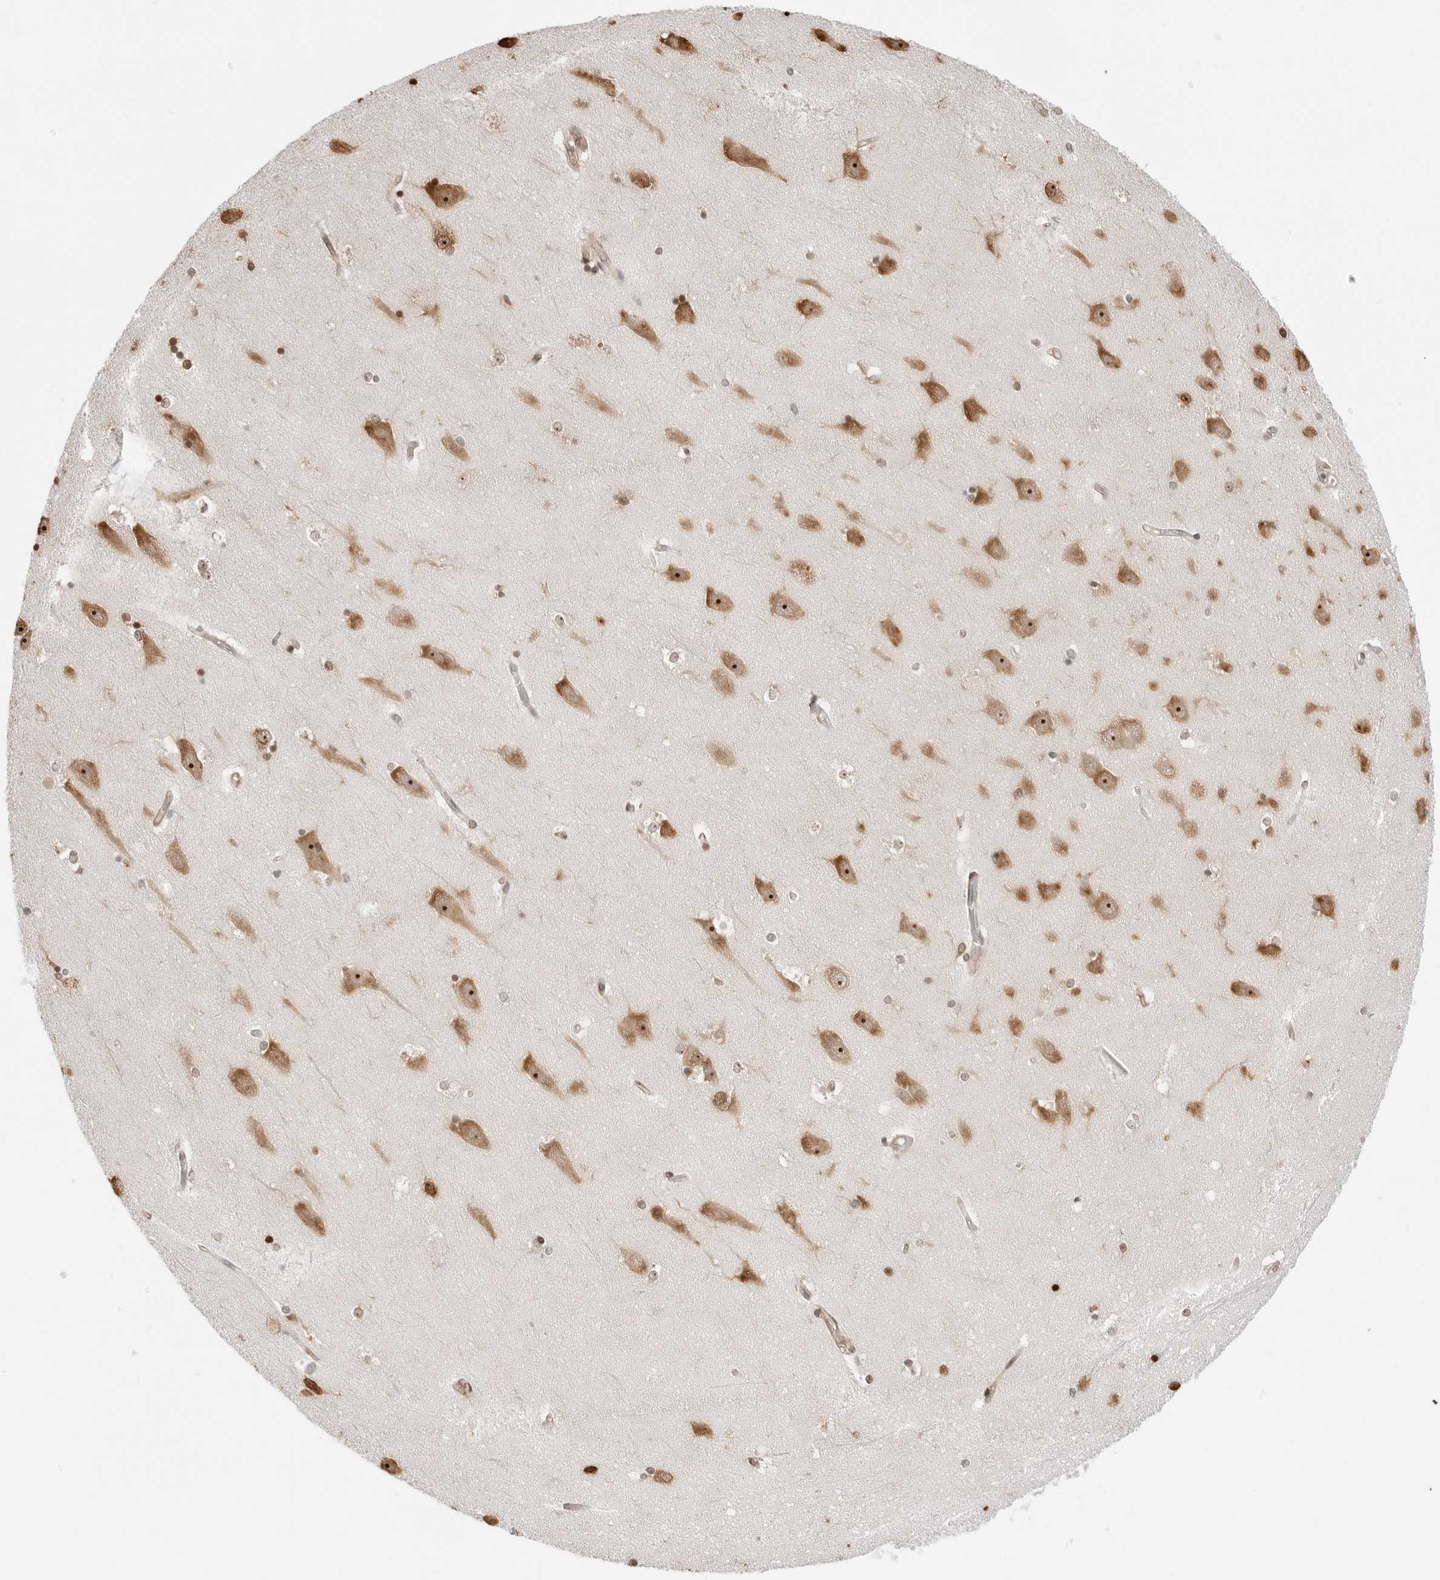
{"staining": {"intensity": "moderate", "quantity": "25%-75%", "location": "nuclear"}, "tissue": "hippocampus", "cell_type": "Glial cells", "image_type": "normal", "snomed": [{"axis": "morphology", "description": "Normal tissue, NOS"}, {"axis": "topography", "description": "Hippocampus"}], "caption": "A brown stain highlights moderate nuclear expression of a protein in glial cells of unremarkable hippocampus. (DAB IHC, brown staining for protein, blue staining for nuclei).", "gene": "FKBP14", "patient": {"sex": "male", "age": 45}}